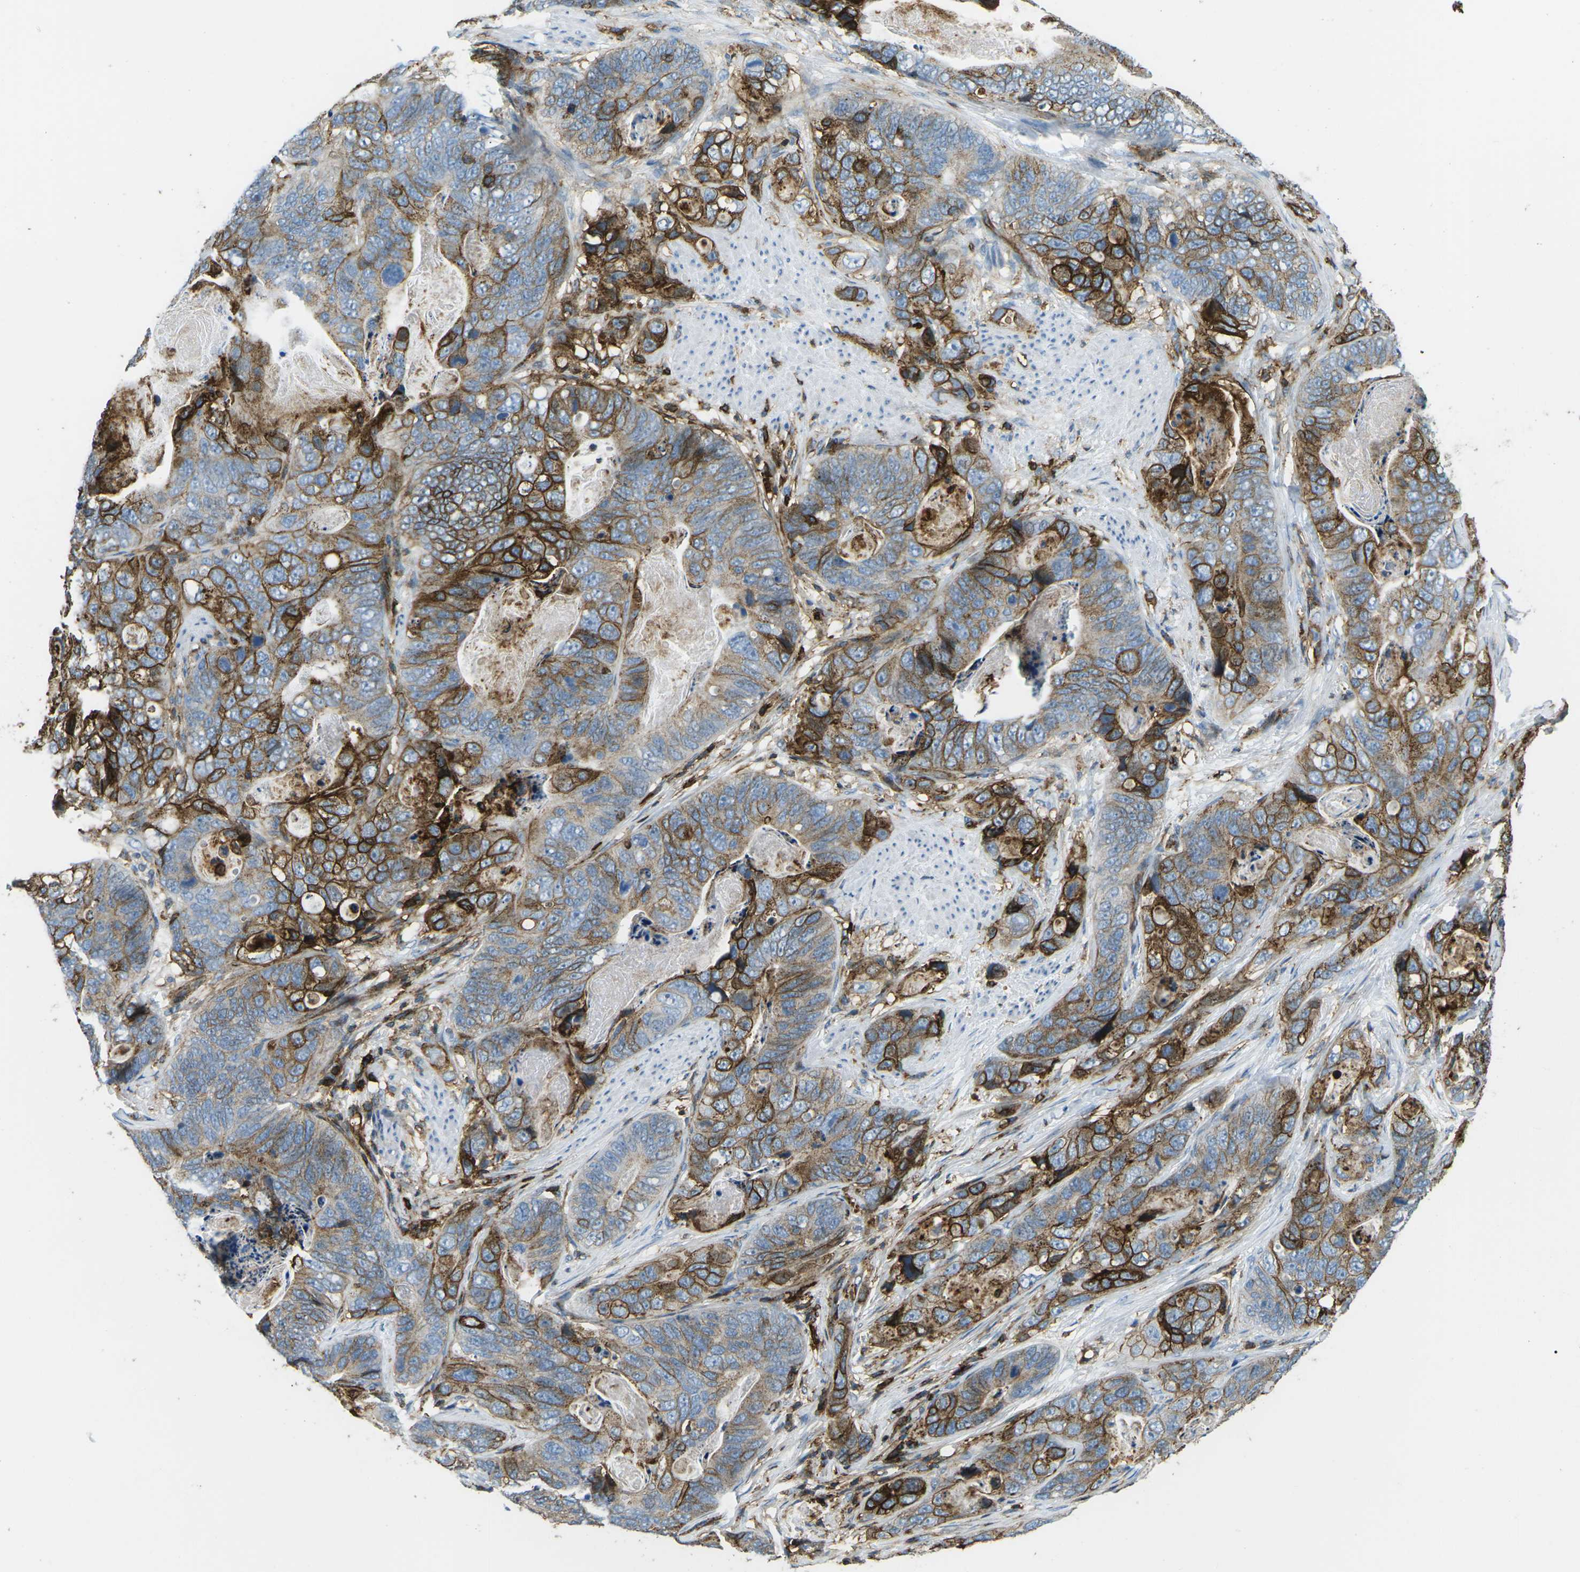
{"staining": {"intensity": "moderate", "quantity": ">75%", "location": "cytoplasmic/membranous"}, "tissue": "stomach cancer", "cell_type": "Tumor cells", "image_type": "cancer", "snomed": [{"axis": "morphology", "description": "Adenocarcinoma, NOS"}, {"axis": "topography", "description": "Stomach"}], "caption": "Stomach cancer was stained to show a protein in brown. There is medium levels of moderate cytoplasmic/membranous positivity in approximately >75% of tumor cells.", "gene": "HLA-B", "patient": {"sex": "female", "age": 89}}